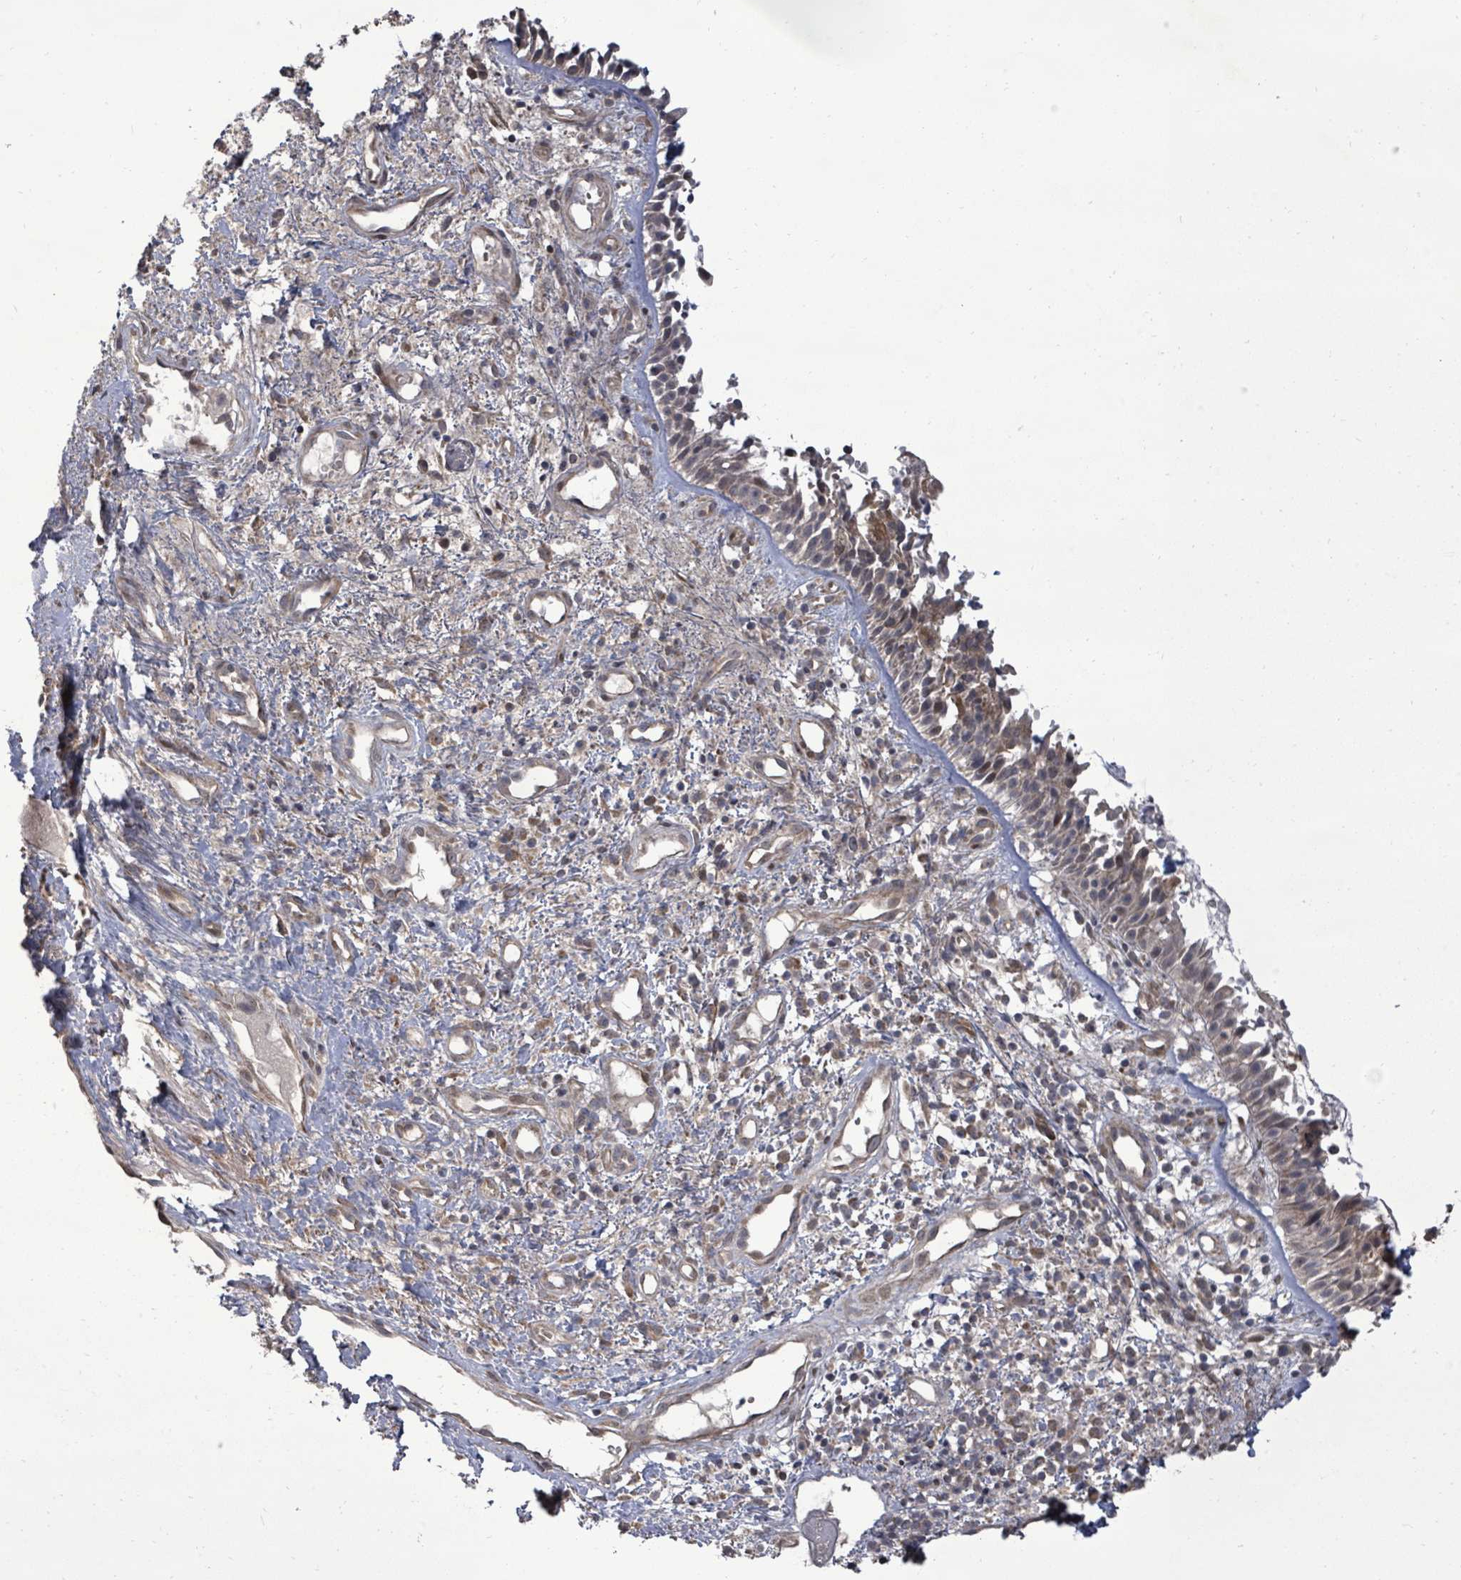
{"staining": {"intensity": "moderate", "quantity": "25%-75%", "location": "cytoplasmic/membranous,nuclear"}, "tissue": "nasopharynx", "cell_type": "Respiratory epithelial cells", "image_type": "normal", "snomed": [{"axis": "morphology", "description": "Normal tissue, NOS"}, {"axis": "topography", "description": "Cartilage tissue"}, {"axis": "topography", "description": "Nasopharynx"}, {"axis": "topography", "description": "Thyroid gland"}], "caption": "About 25%-75% of respiratory epithelial cells in unremarkable human nasopharynx show moderate cytoplasmic/membranous,nuclear protein expression as visualized by brown immunohistochemical staining.", "gene": "KRTAP27", "patient": {"sex": "male", "age": 63}}